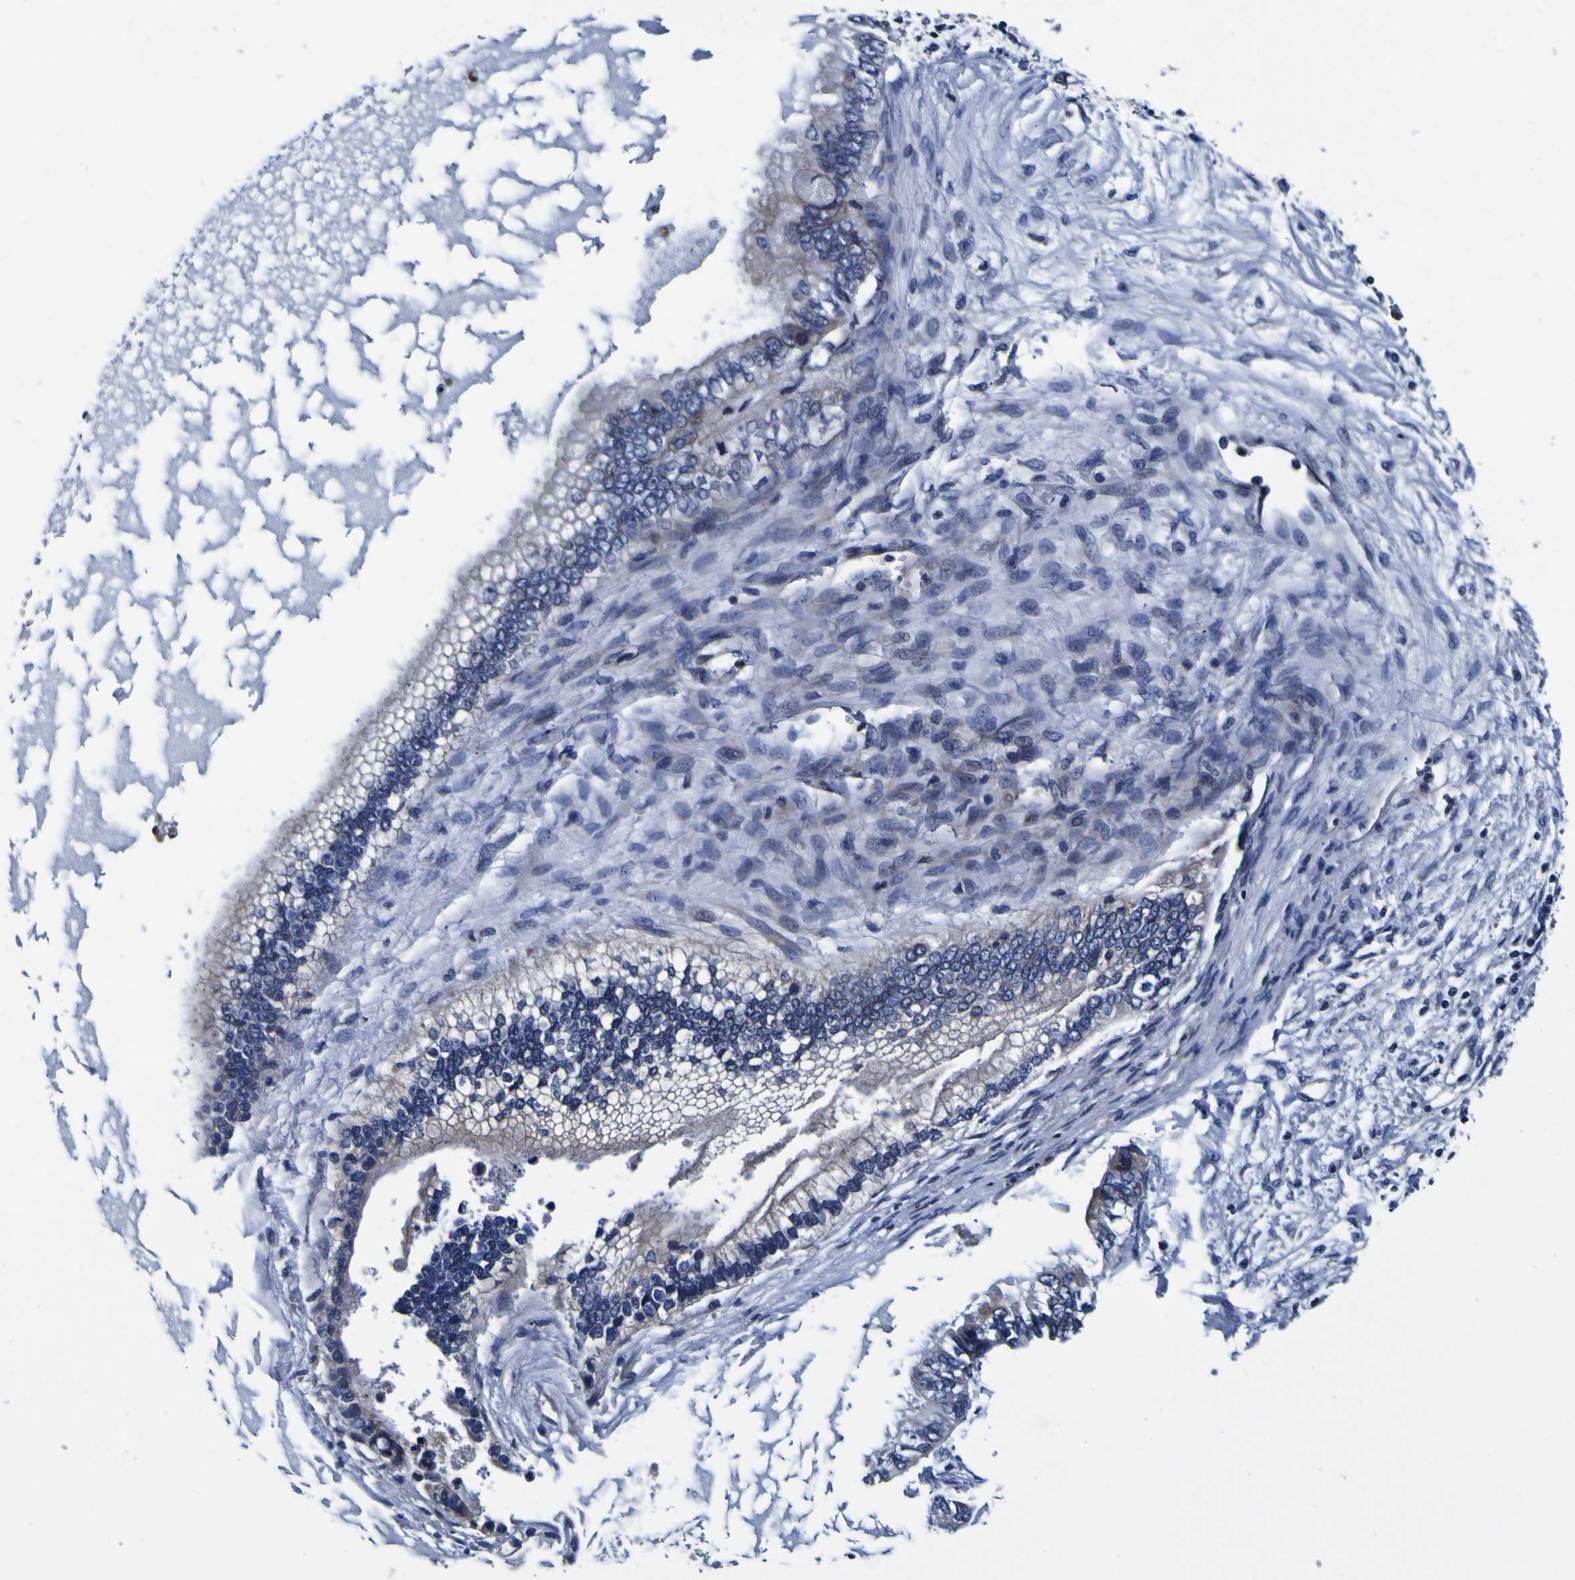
{"staining": {"intensity": "moderate", "quantity": "25%-75%", "location": "cytoplasmic/membranous"}, "tissue": "ovarian cancer", "cell_type": "Tumor cells", "image_type": "cancer", "snomed": [{"axis": "morphology", "description": "Cystadenocarcinoma, mucinous, NOS"}, {"axis": "topography", "description": "Ovary"}], "caption": "Ovarian mucinous cystadenocarcinoma stained with a protein marker shows moderate staining in tumor cells.", "gene": "PDLIM4", "patient": {"sex": "female", "age": 80}}